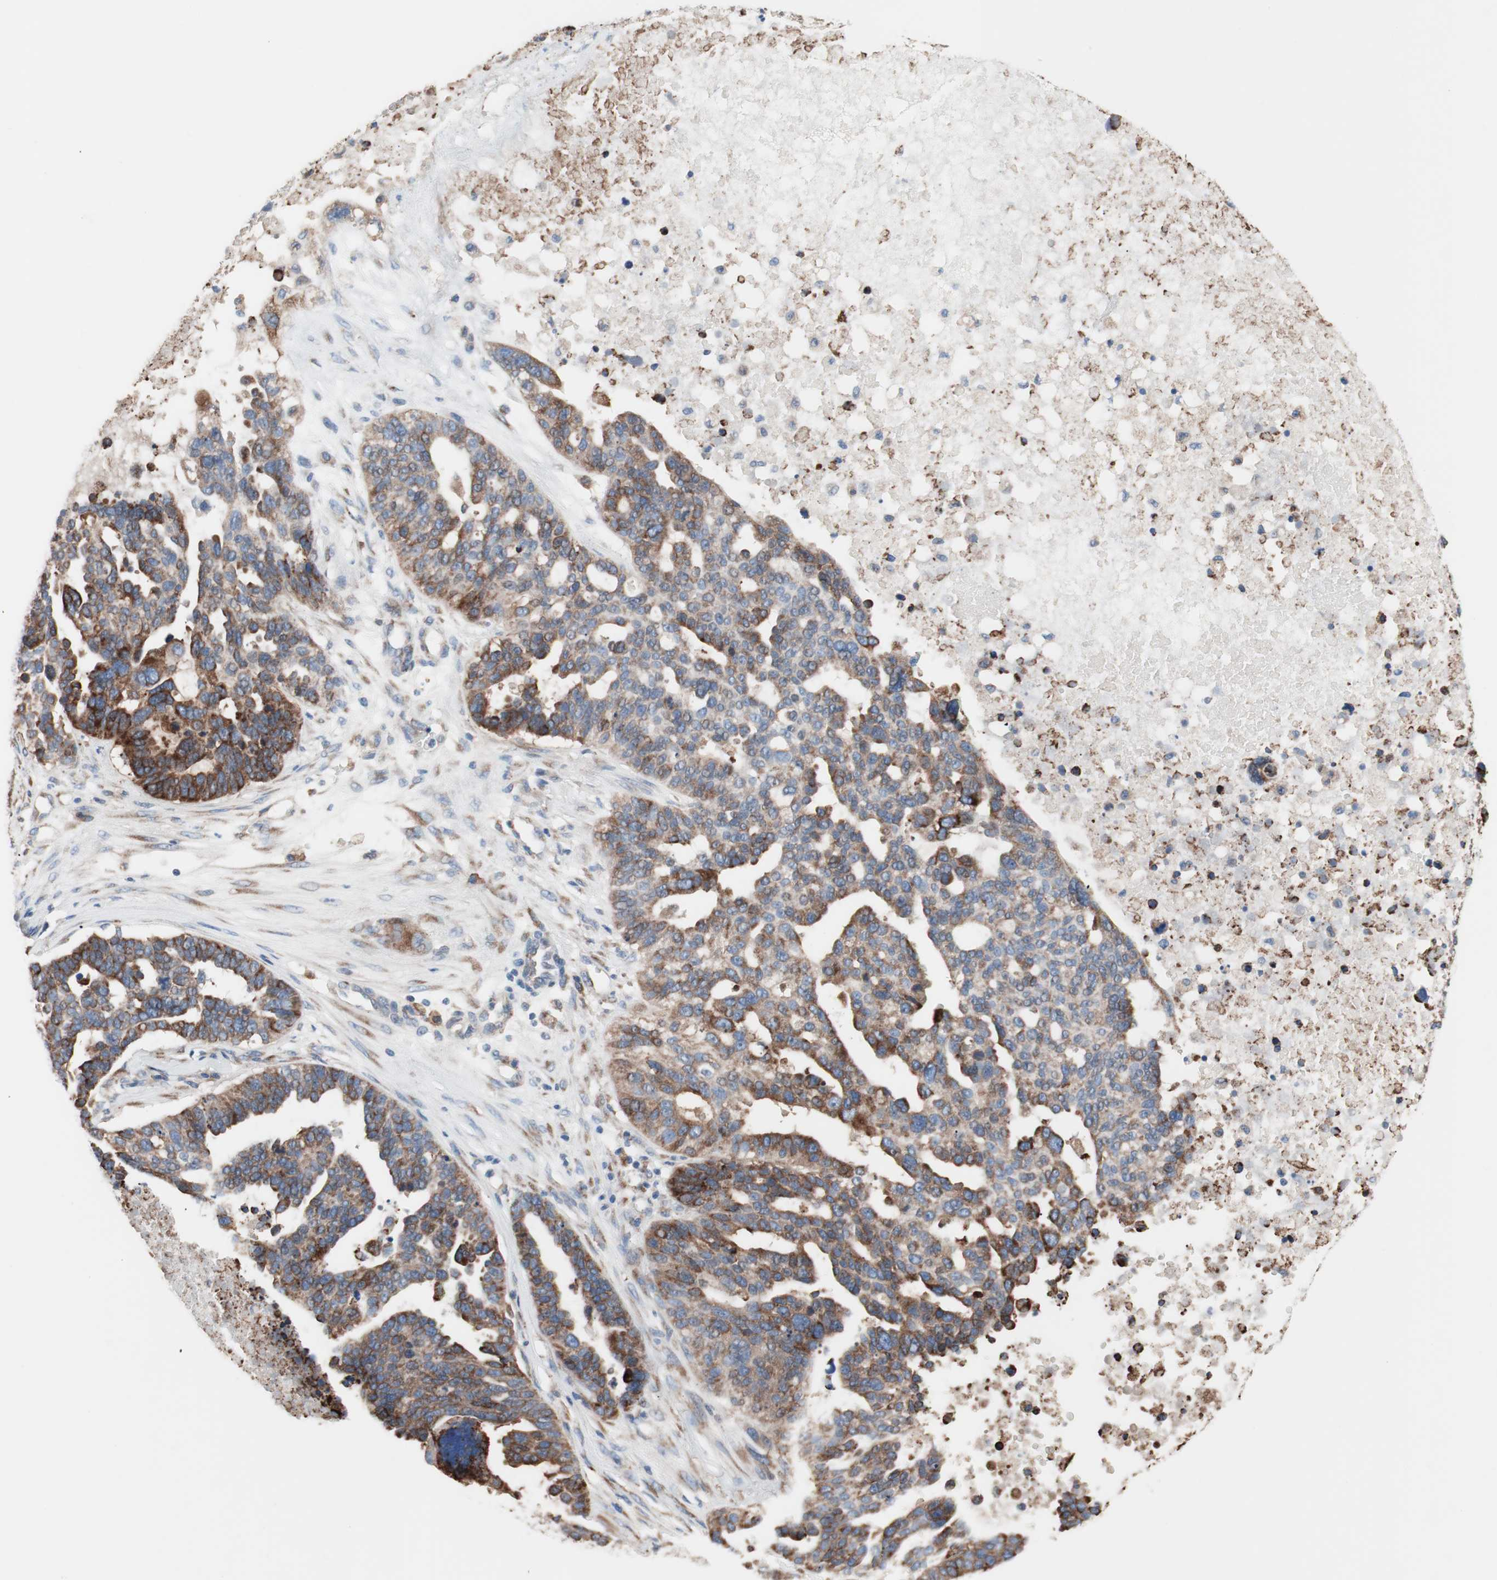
{"staining": {"intensity": "moderate", "quantity": "25%-75%", "location": "cytoplasmic/membranous"}, "tissue": "ovarian cancer", "cell_type": "Tumor cells", "image_type": "cancer", "snomed": [{"axis": "morphology", "description": "Cystadenocarcinoma, serous, NOS"}, {"axis": "topography", "description": "Ovary"}], "caption": "Ovarian cancer stained for a protein shows moderate cytoplasmic/membranous positivity in tumor cells.", "gene": "SLC27A4", "patient": {"sex": "female", "age": 59}}